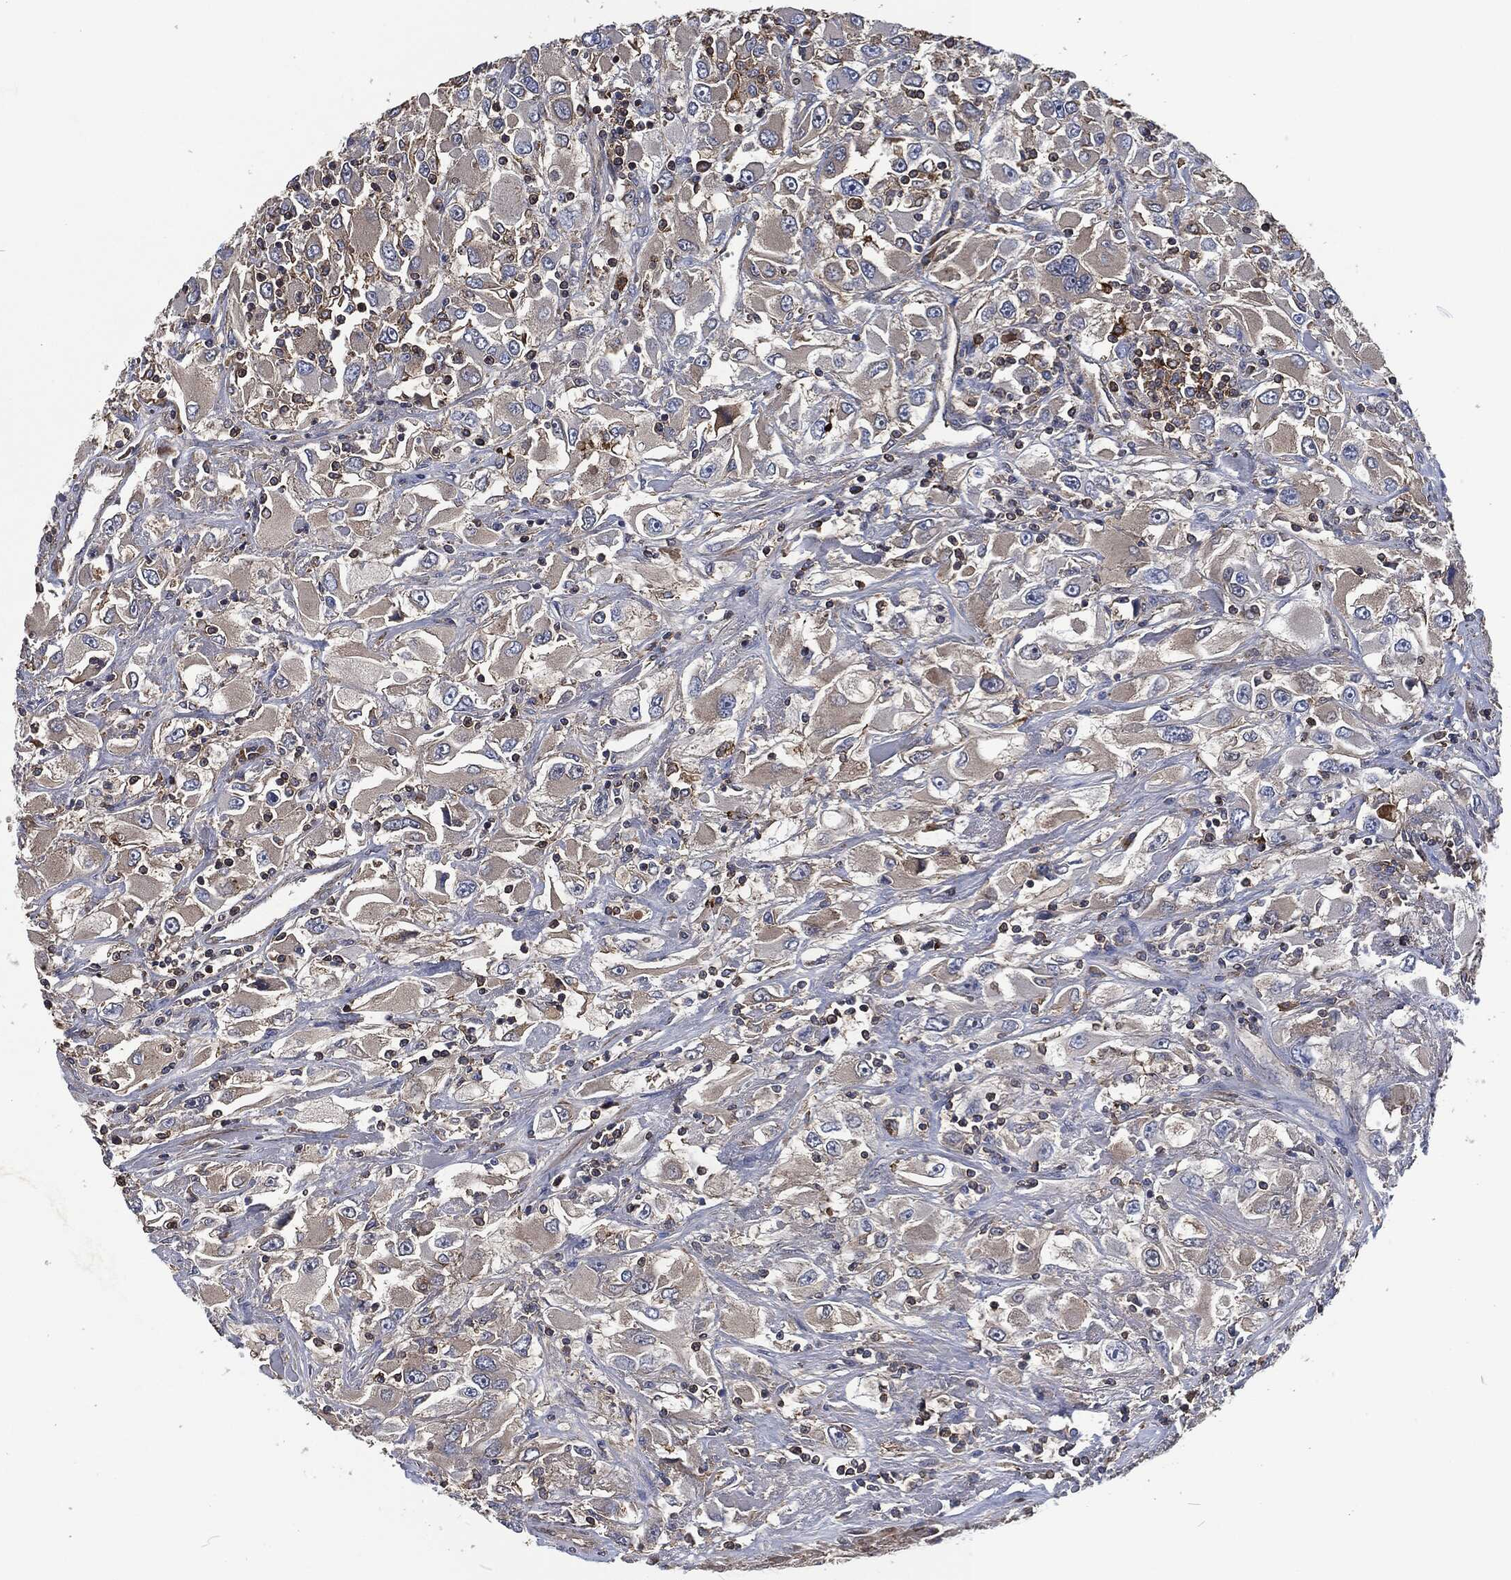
{"staining": {"intensity": "negative", "quantity": "none", "location": "none"}, "tissue": "renal cancer", "cell_type": "Tumor cells", "image_type": "cancer", "snomed": [{"axis": "morphology", "description": "Adenocarcinoma, NOS"}, {"axis": "topography", "description": "Kidney"}], "caption": "A photomicrograph of human adenocarcinoma (renal) is negative for staining in tumor cells.", "gene": "LGALS9", "patient": {"sex": "female", "age": 52}}